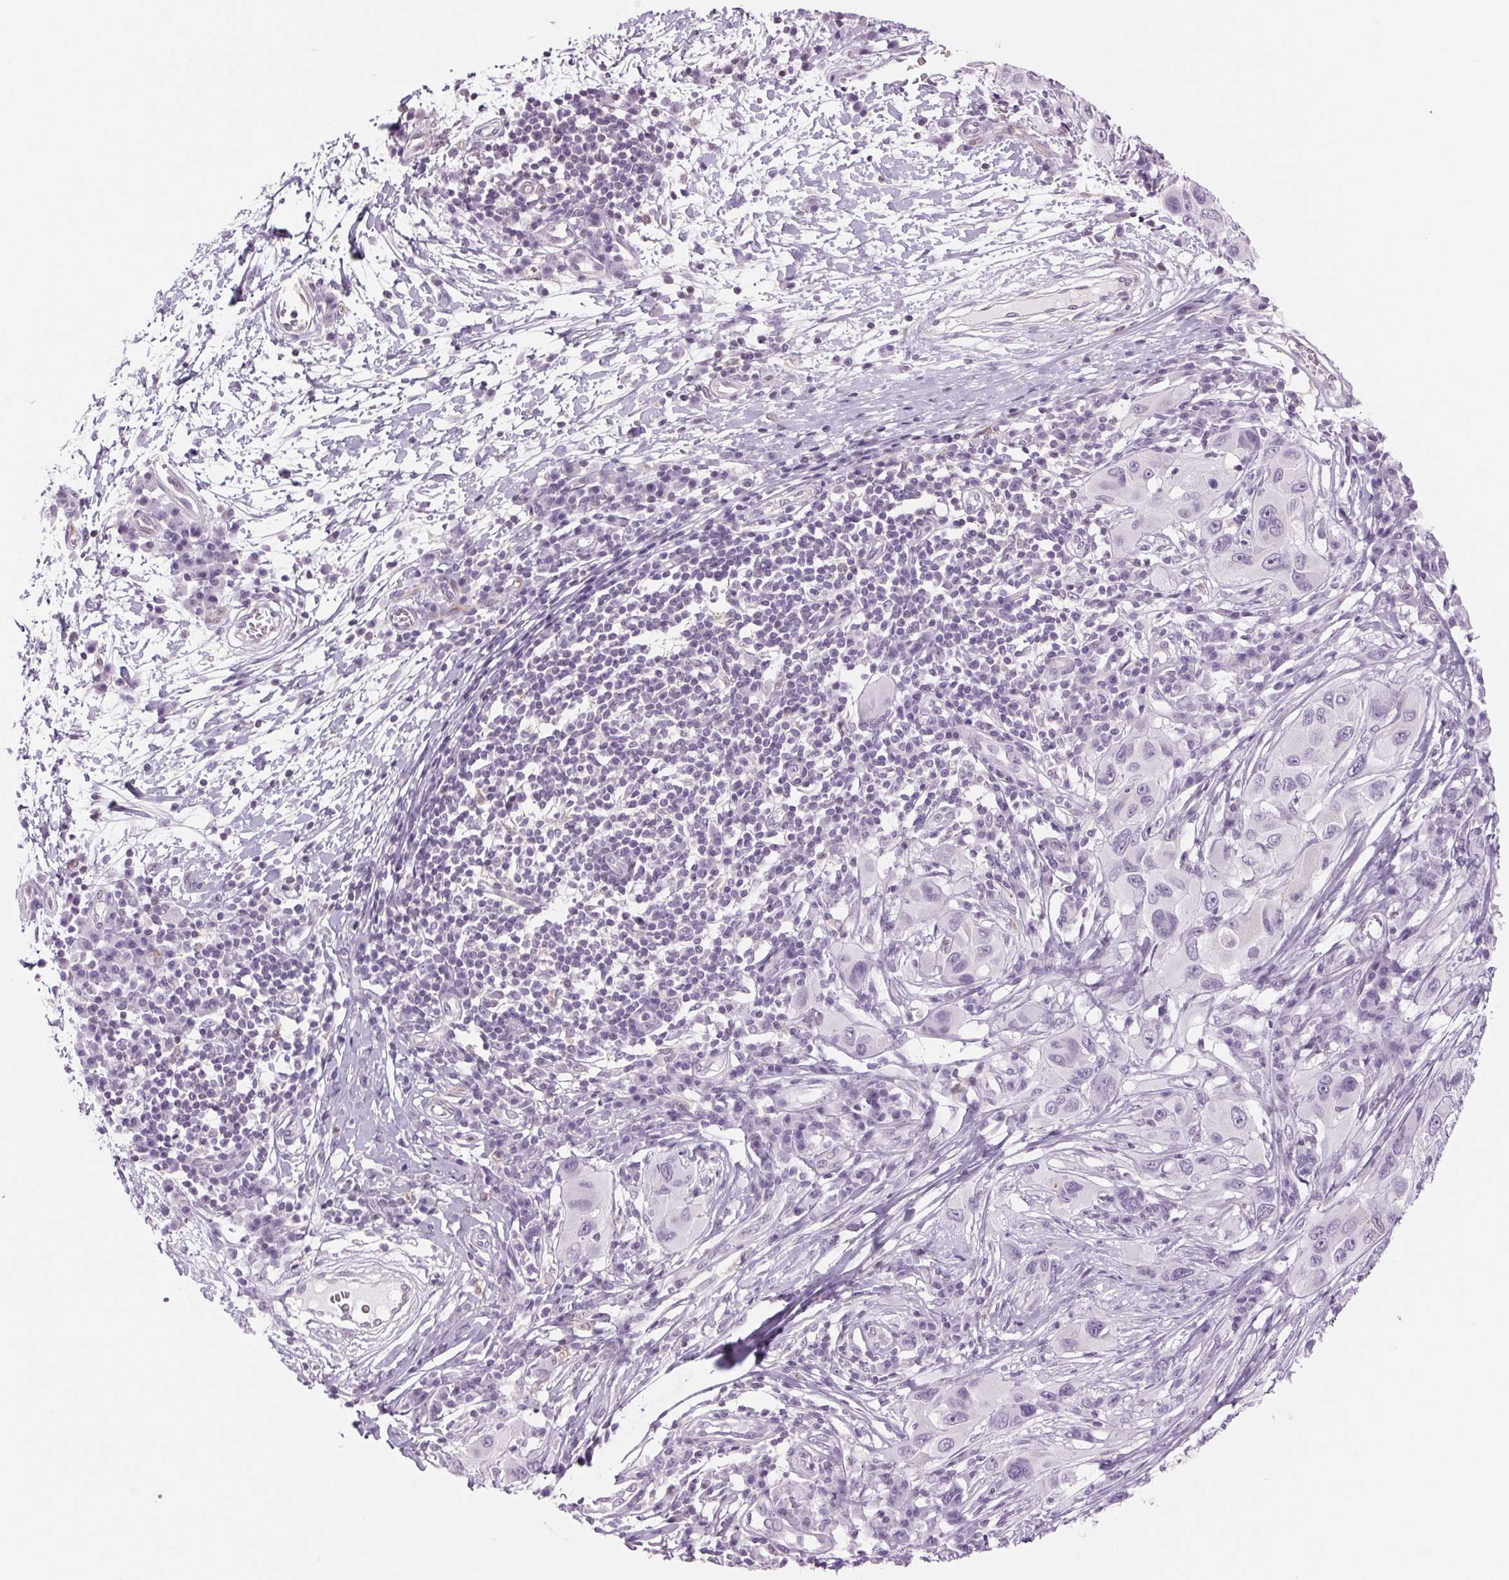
{"staining": {"intensity": "negative", "quantity": "none", "location": "none"}, "tissue": "melanoma", "cell_type": "Tumor cells", "image_type": "cancer", "snomed": [{"axis": "morphology", "description": "Malignant melanoma, NOS"}, {"axis": "topography", "description": "Skin"}], "caption": "A micrograph of melanoma stained for a protein exhibits no brown staining in tumor cells.", "gene": "SLC6A19", "patient": {"sex": "male", "age": 53}}